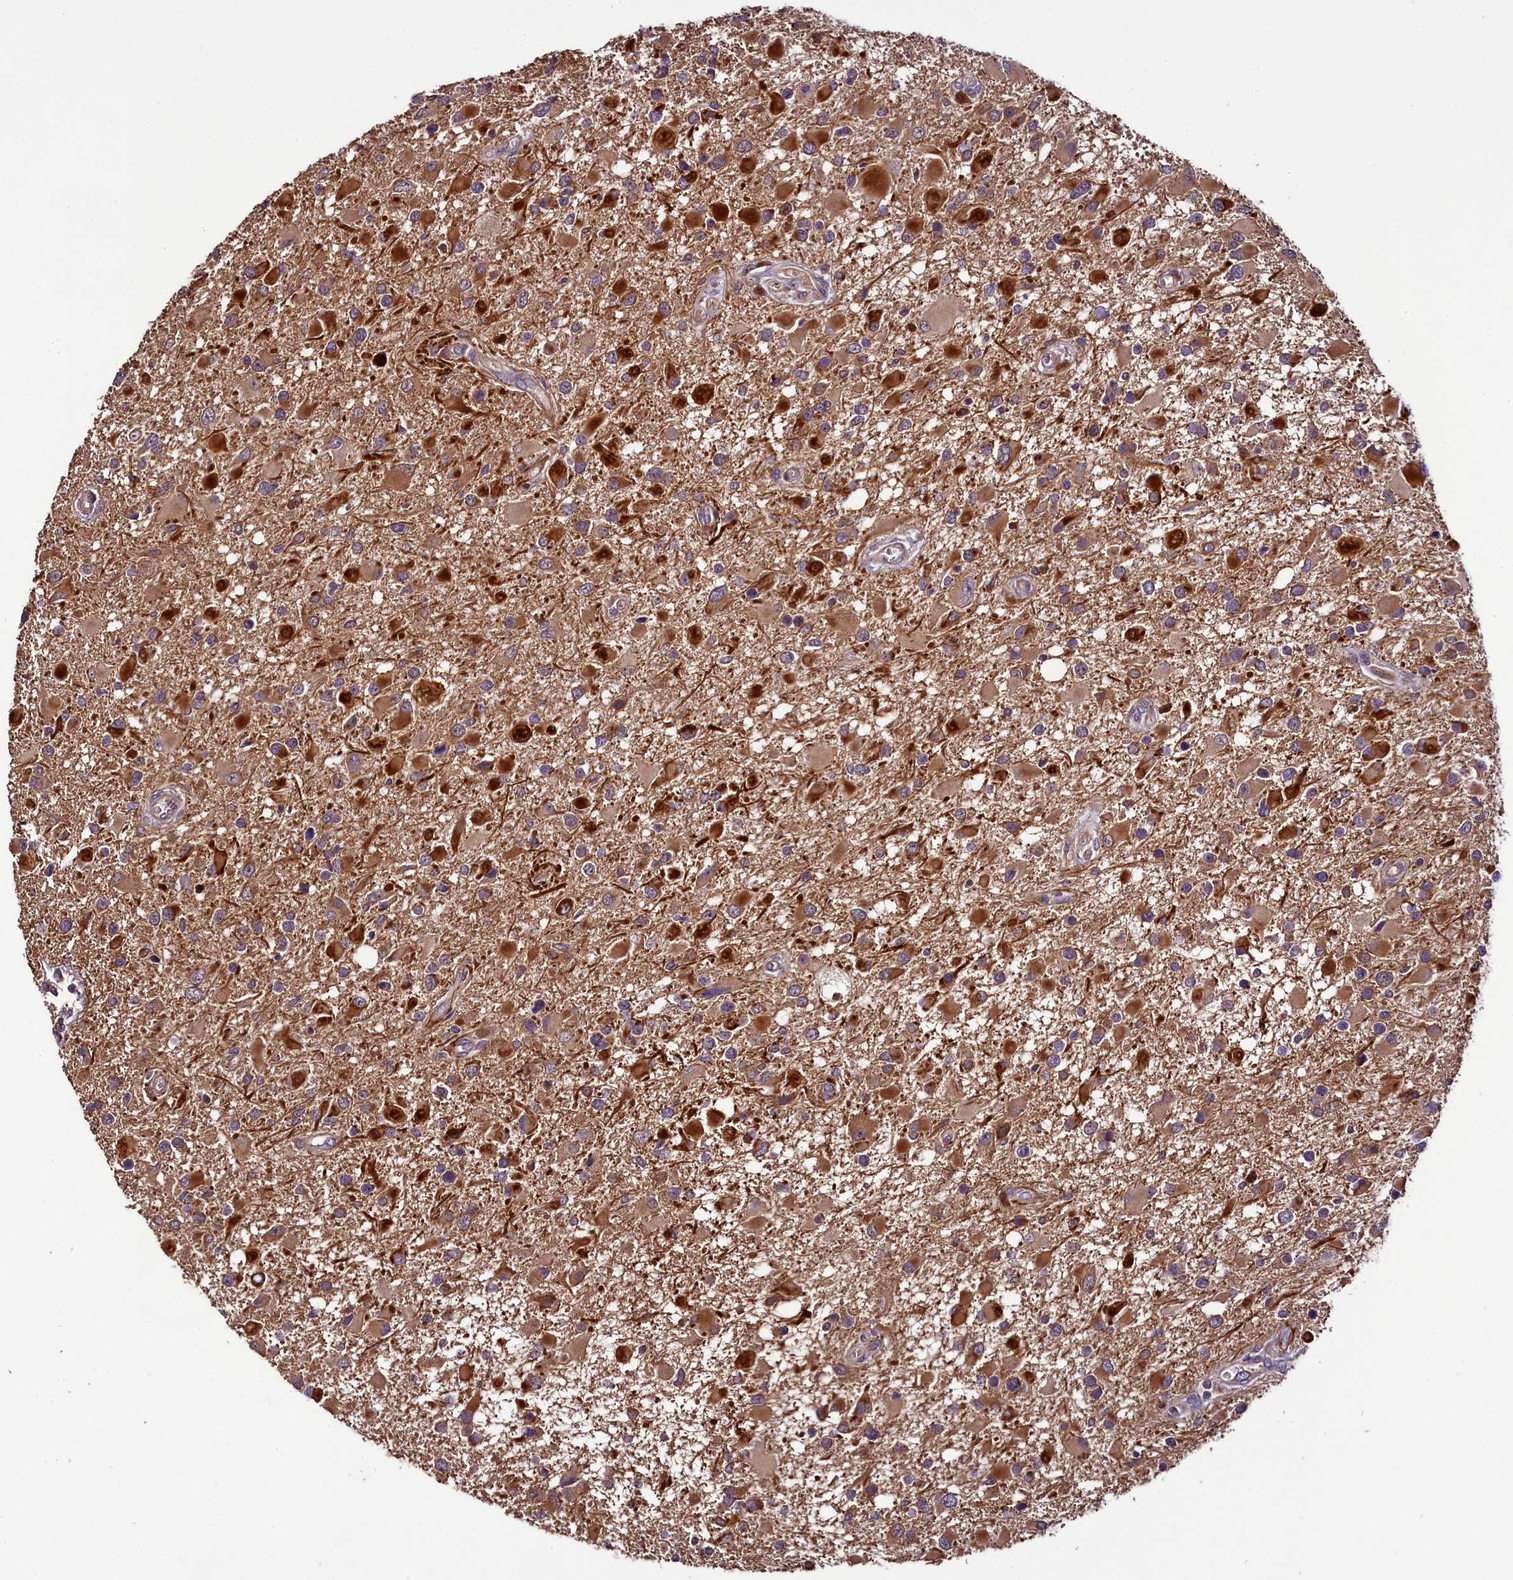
{"staining": {"intensity": "strong", "quantity": "25%-75%", "location": "cytoplasmic/membranous"}, "tissue": "glioma", "cell_type": "Tumor cells", "image_type": "cancer", "snomed": [{"axis": "morphology", "description": "Glioma, malignant, High grade"}, {"axis": "topography", "description": "Brain"}], "caption": "Glioma was stained to show a protein in brown. There is high levels of strong cytoplasmic/membranous positivity in about 25%-75% of tumor cells.", "gene": "RPUSD2", "patient": {"sex": "male", "age": 53}}